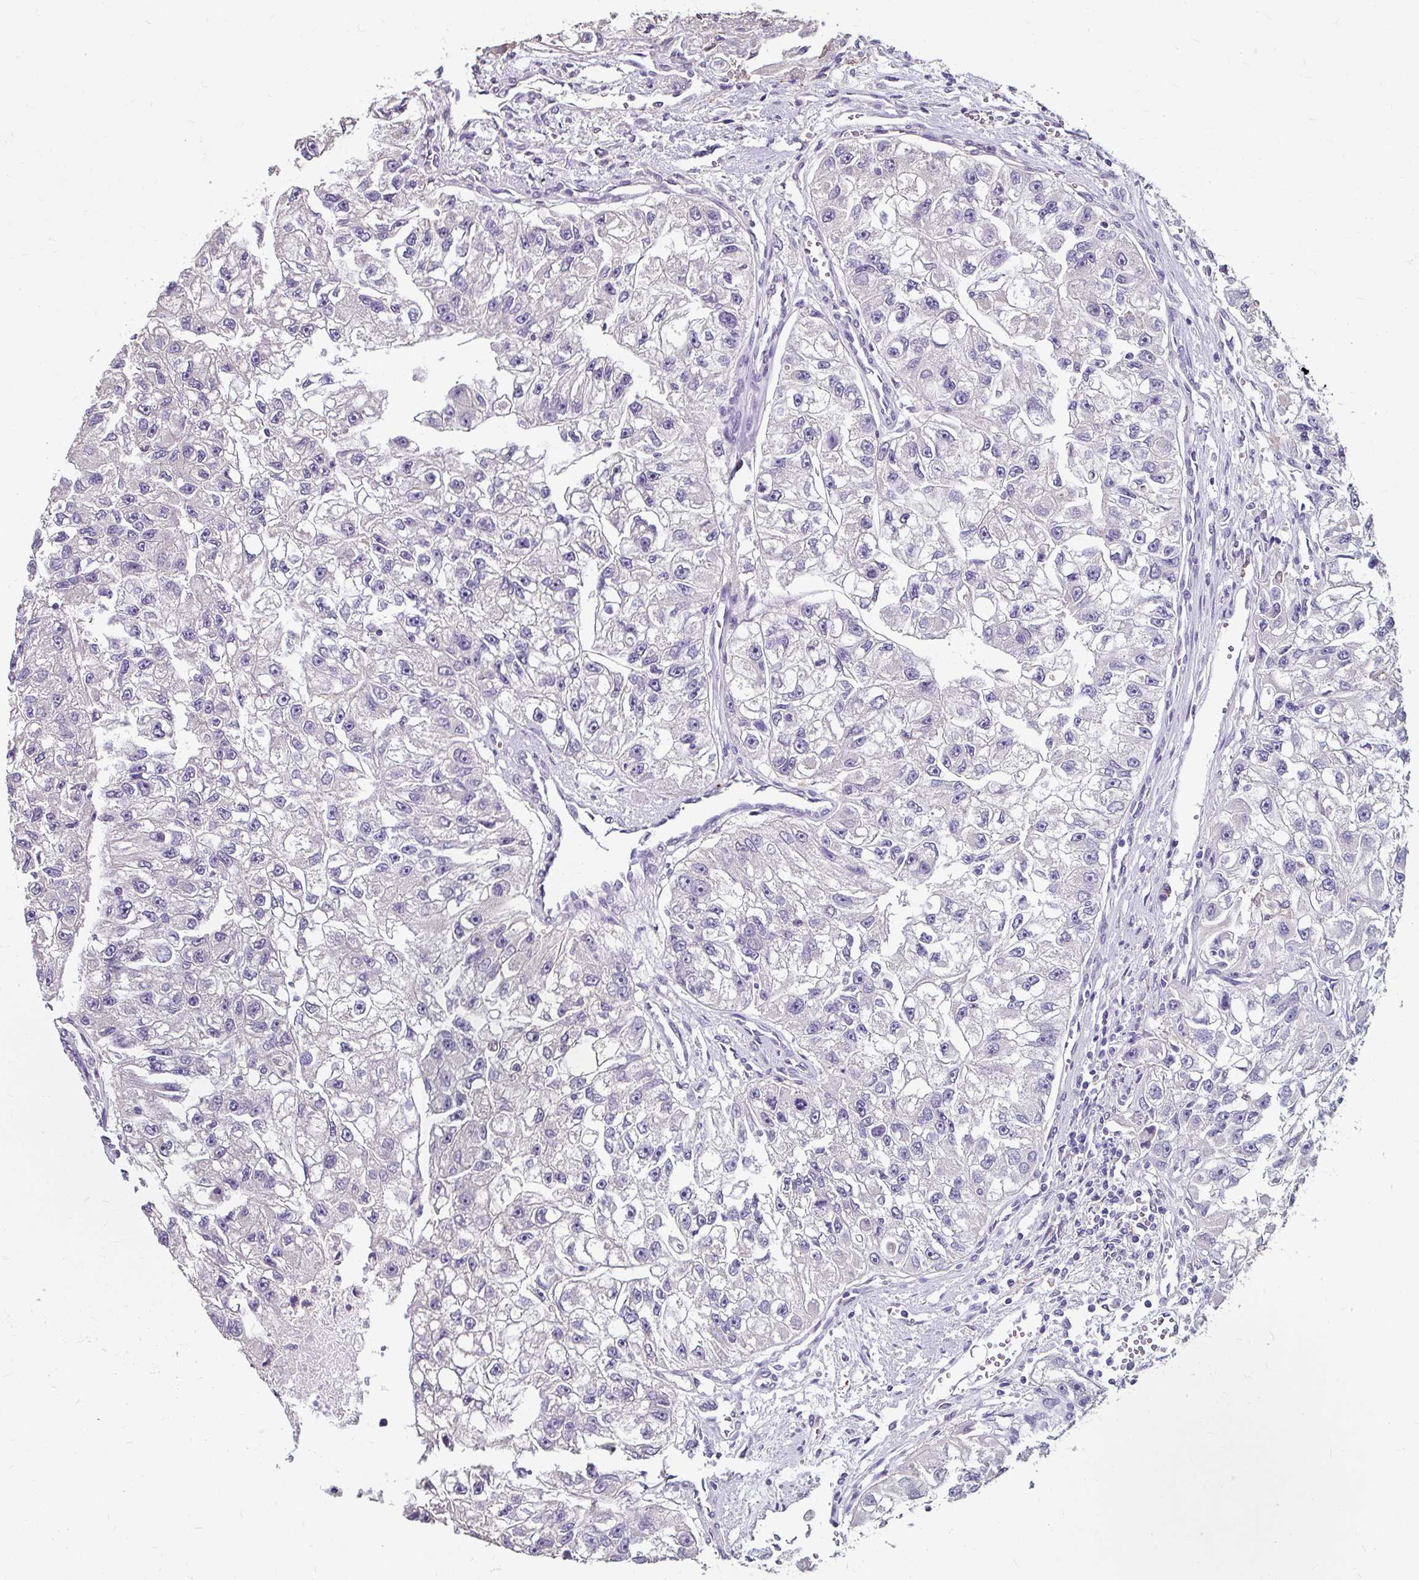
{"staining": {"intensity": "negative", "quantity": "none", "location": "none"}, "tissue": "renal cancer", "cell_type": "Tumor cells", "image_type": "cancer", "snomed": [{"axis": "morphology", "description": "Adenocarcinoma, NOS"}, {"axis": "topography", "description": "Kidney"}], "caption": "A high-resolution photomicrograph shows IHC staining of renal cancer, which demonstrates no significant staining in tumor cells.", "gene": "KLHL24", "patient": {"sex": "male", "age": 63}}